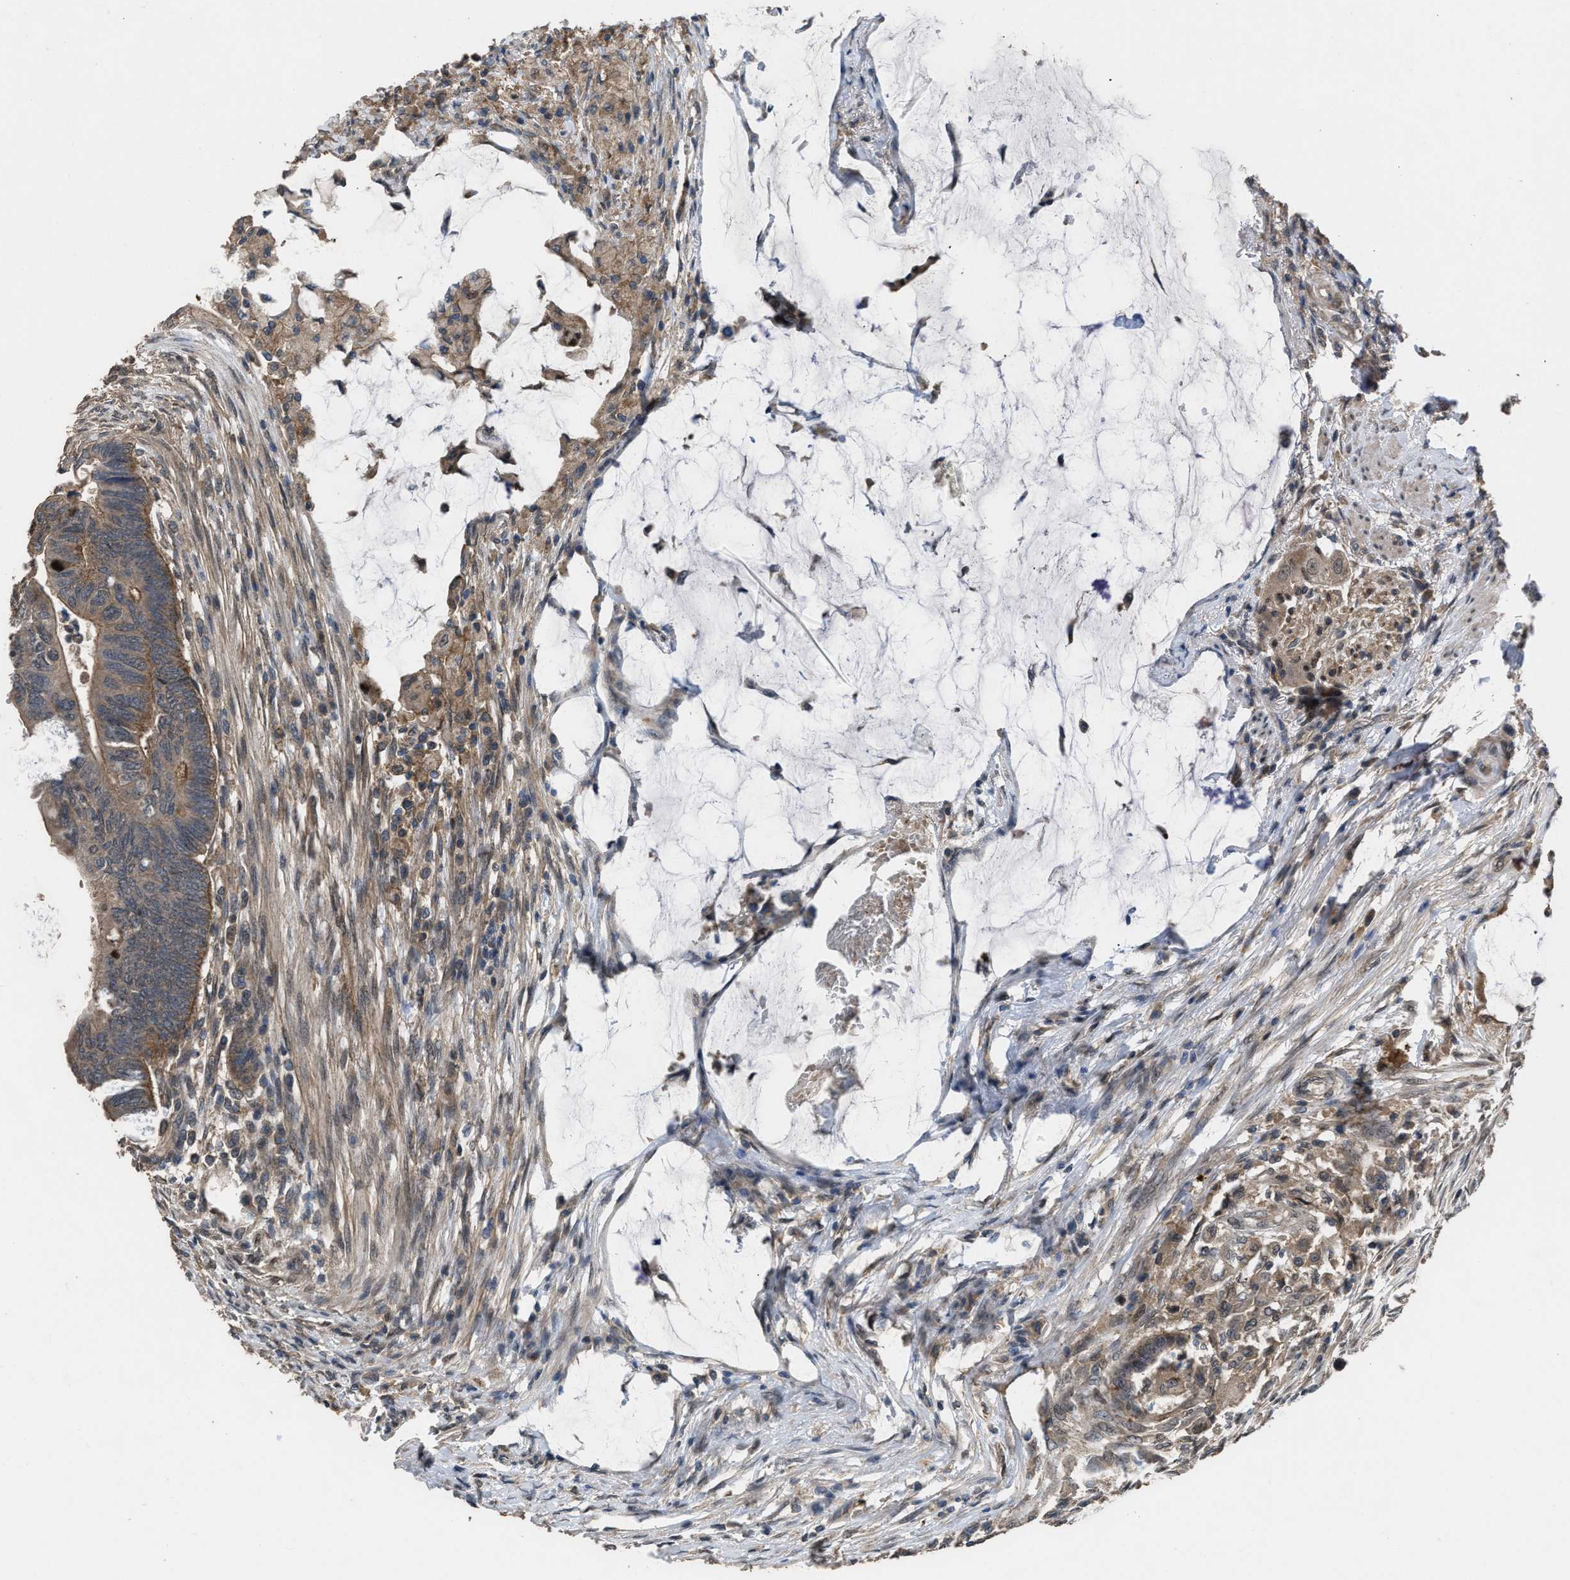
{"staining": {"intensity": "moderate", "quantity": ">75%", "location": "cytoplasmic/membranous"}, "tissue": "colorectal cancer", "cell_type": "Tumor cells", "image_type": "cancer", "snomed": [{"axis": "morphology", "description": "Normal tissue, NOS"}, {"axis": "morphology", "description": "Adenocarcinoma, NOS"}, {"axis": "topography", "description": "Rectum"}, {"axis": "topography", "description": "Peripheral nerve tissue"}], "caption": "A high-resolution photomicrograph shows IHC staining of colorectal cancer (adenocarcinoma), which shows moderate cytoplasmic/membranous staining in about >75% of tumor cells.", "gene": "UTRN", "patient": {"sex": "male", "age": 92}}